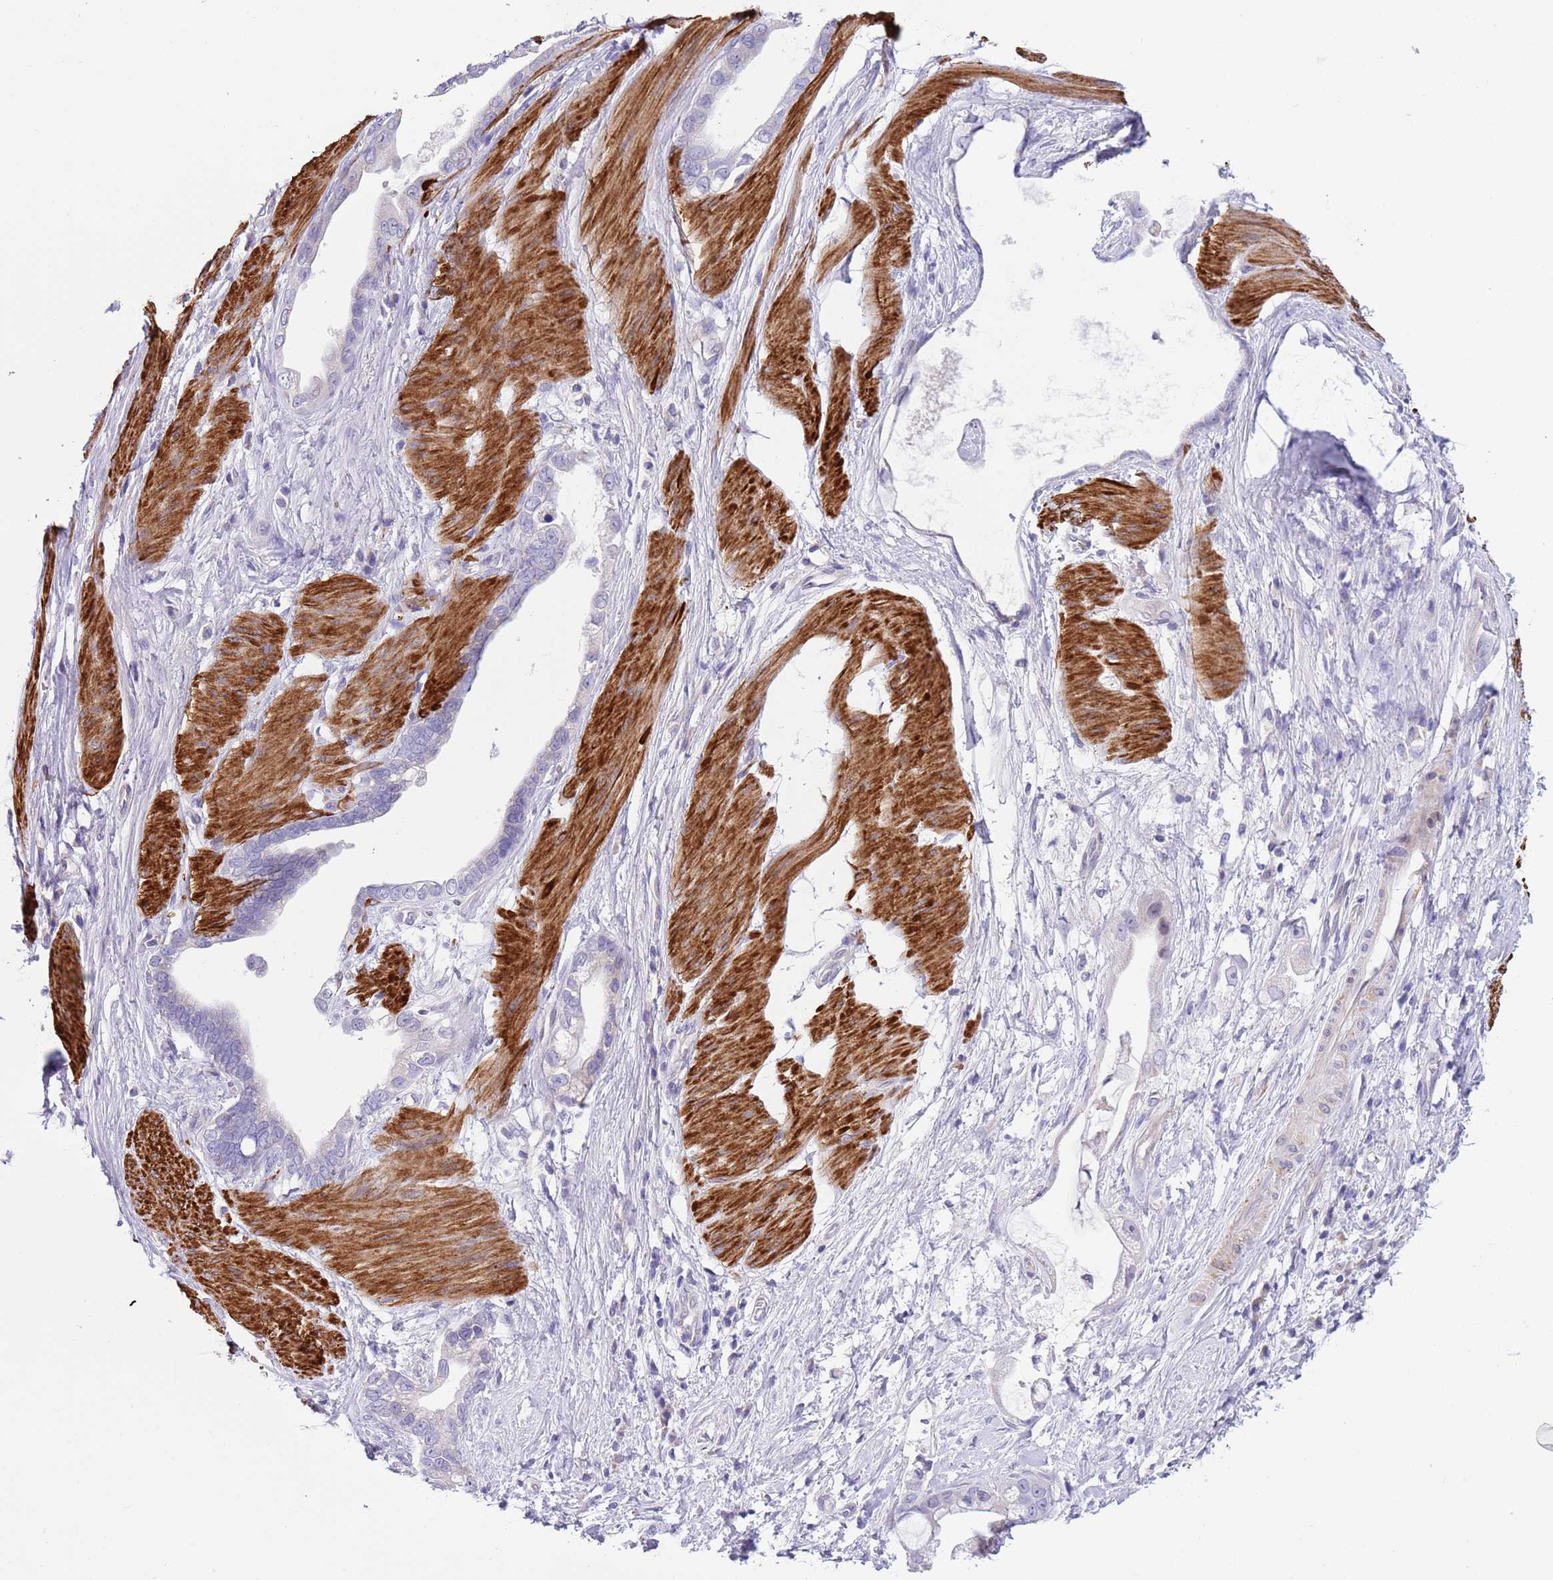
{"staining": {"intensity": "negative", "quantity": "none", "location": "none"}, "tissue": "stomach cancer", "cell_type": "Tumor cells", "image_type": "cancer", "snomed": [{"axis": "morphology", "description": "Adenocarcinoma, NOS"}, {"axis": "topography", "description": "Stomach"}], "caption": "A histopathology image of stomach cancer (adenocarcinoma) stained for a protein demonstrates no brown staining in tumor cells. (DAB (3,3'-diaminobenzidine) immunohistochemistry with hematoxylin counter stain).", "gene": "NET1", "patient": {"sex": "male", "age": 55}}